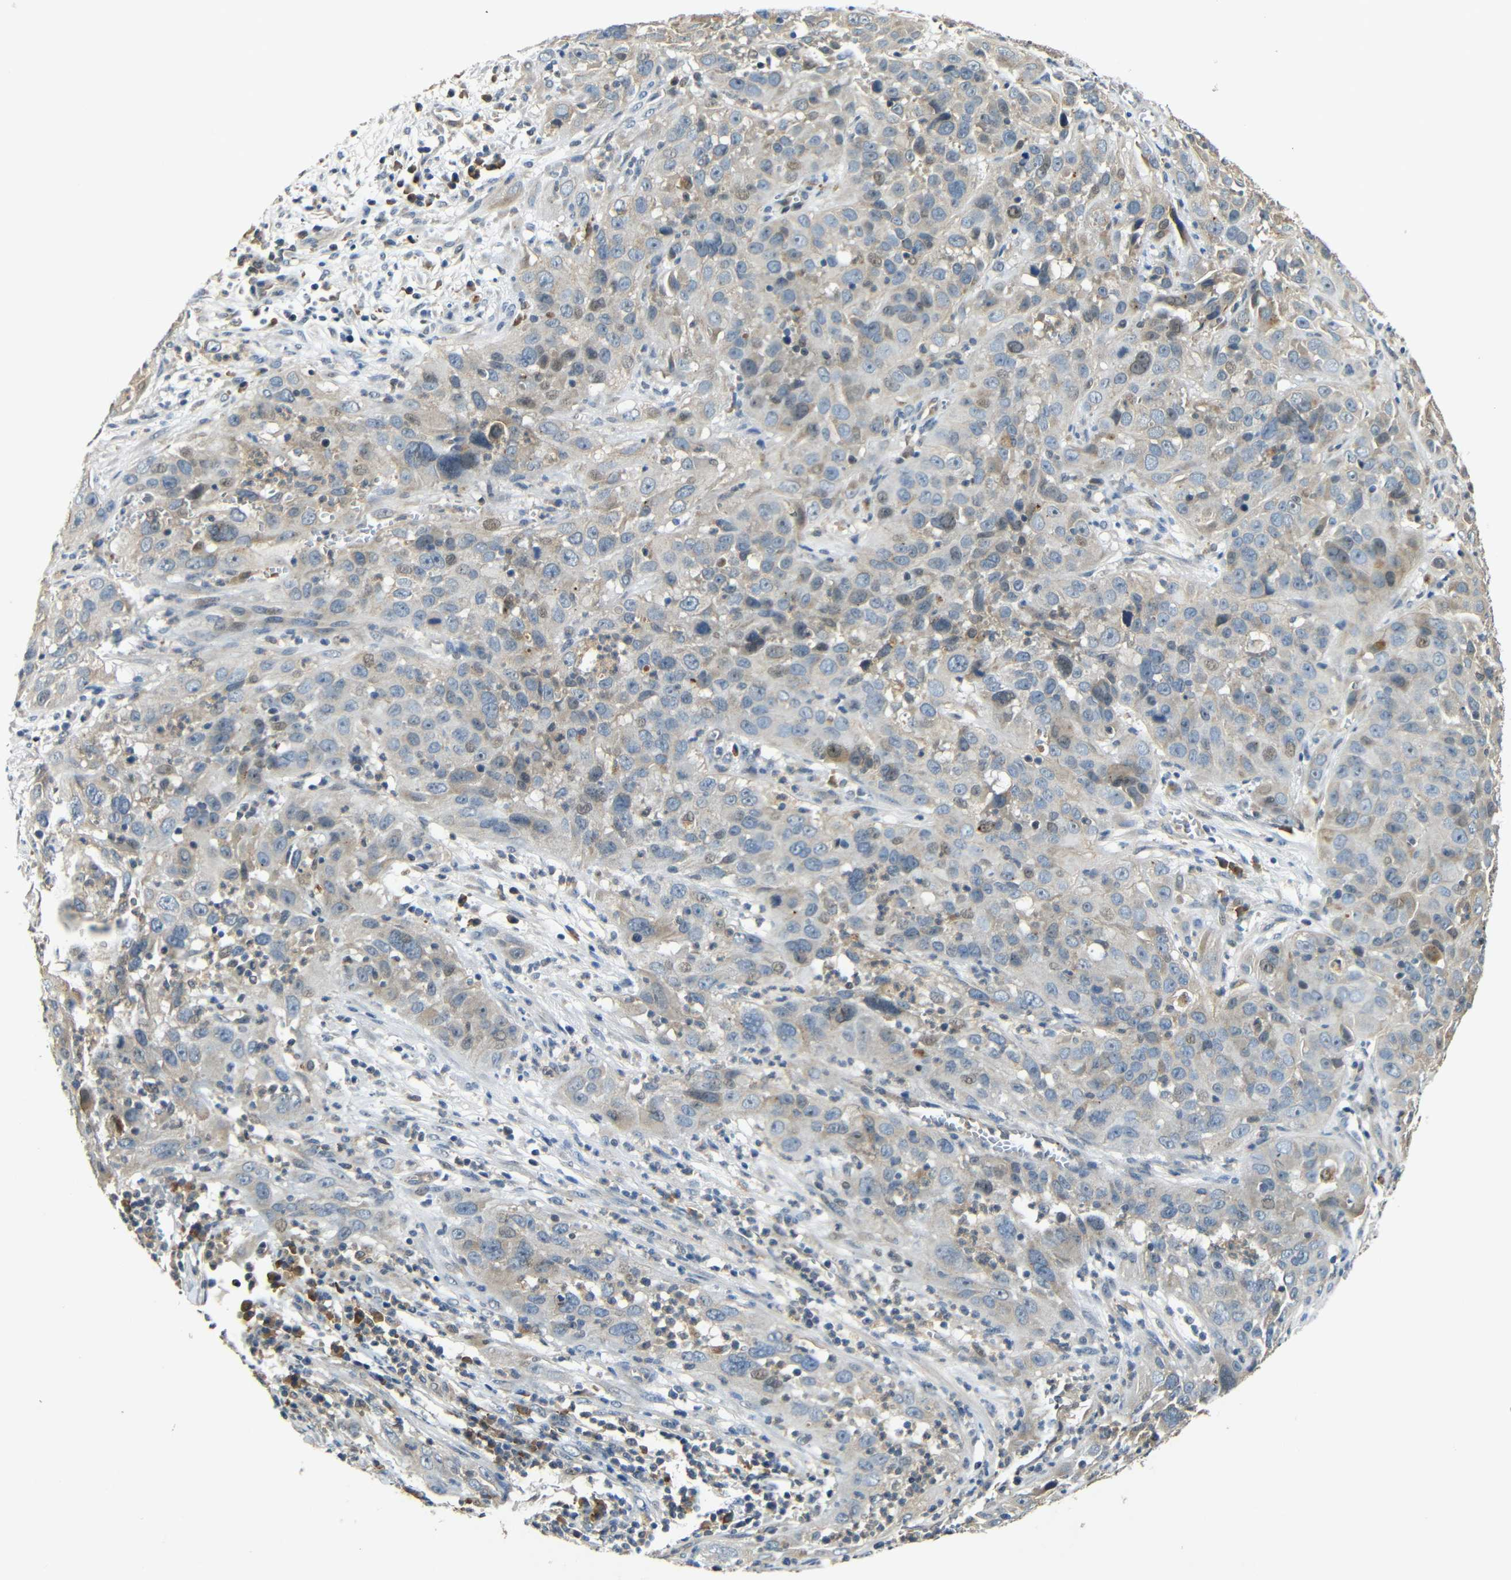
{"staining": {"intensity": "weak", "quantity": "25%-75%", "location": "cytoplasmic/membranous"}, "tissue": "cervical cancer", "cell_type": "Tumor cells", "image_type": "cancer", "snomed": [{"axis": "morphology", "description": "Squamous cell carcinoma, NOS"}, {"axis": "topography", "description": "Cervix"}], "caption": "High-power microscopy captured an IHC histopathology image of cervical cancer (squamous cell carcinoma), revealing weak cytoplasmic/membranous positivity in about 25%-75% of tumor cells.", "gene": "KAZALD1", "patient": {"sex": "female", "age": 32}}